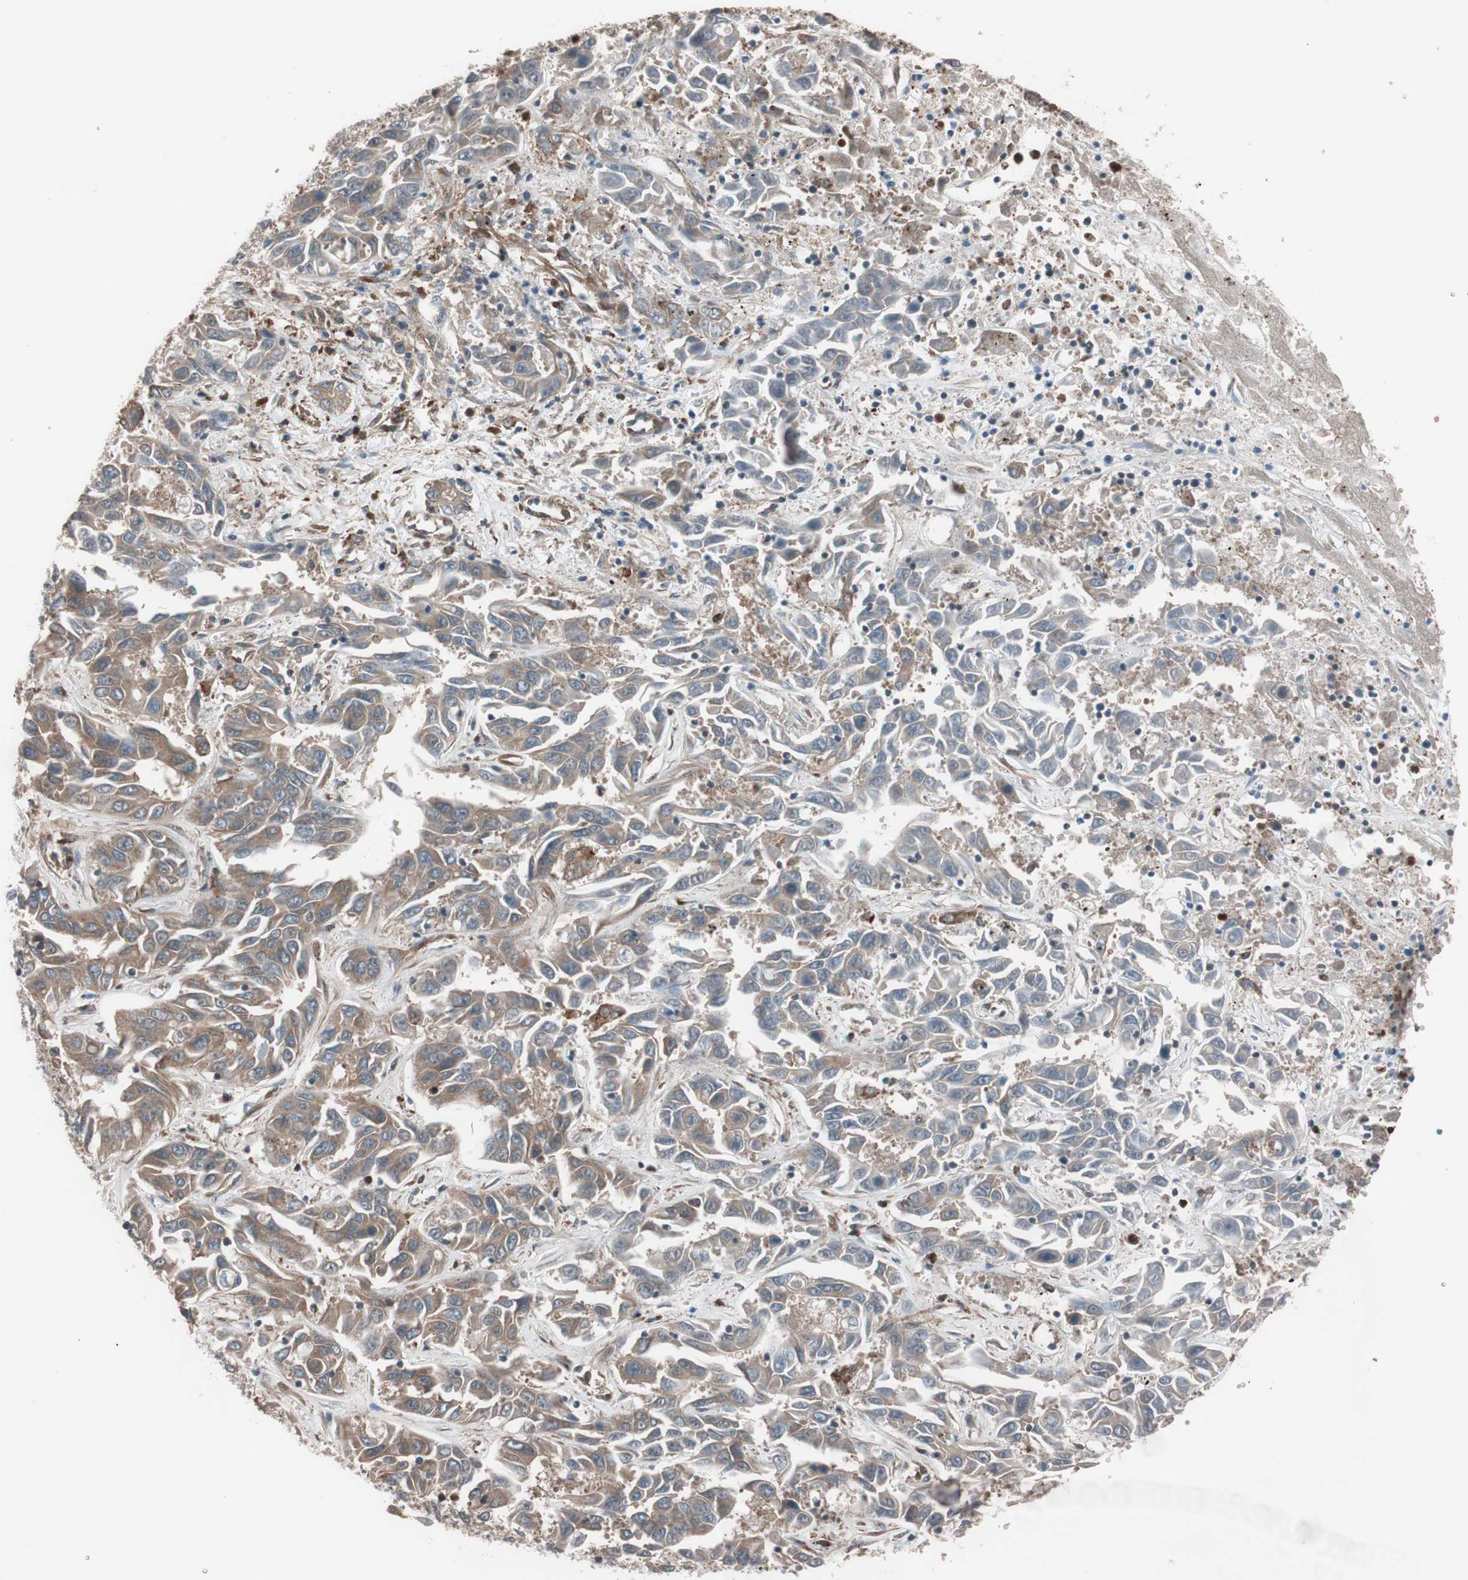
{"staining": {"intensity": "moderate", "quantity": ">75%", "location": "cytoplasmic/membranous"}, "tissue": "liver cancer", "cell_type": "Tumor cells", "image_type": "cancer", "snomed": [{"axis": "morphology", "description": "Cholangiocarcinoma"}, {"axis": "topography", "description": "Liver"}], "caption": "A histopathology image showing moderate cytoplasmic/membranous expression in about >75% of tumor cells in liver cholangiocarcinoma, as visualized by brown immunohistochemical staining.", "gene": "SEC31A", "patient": {"sex": "female", "age": 52}}